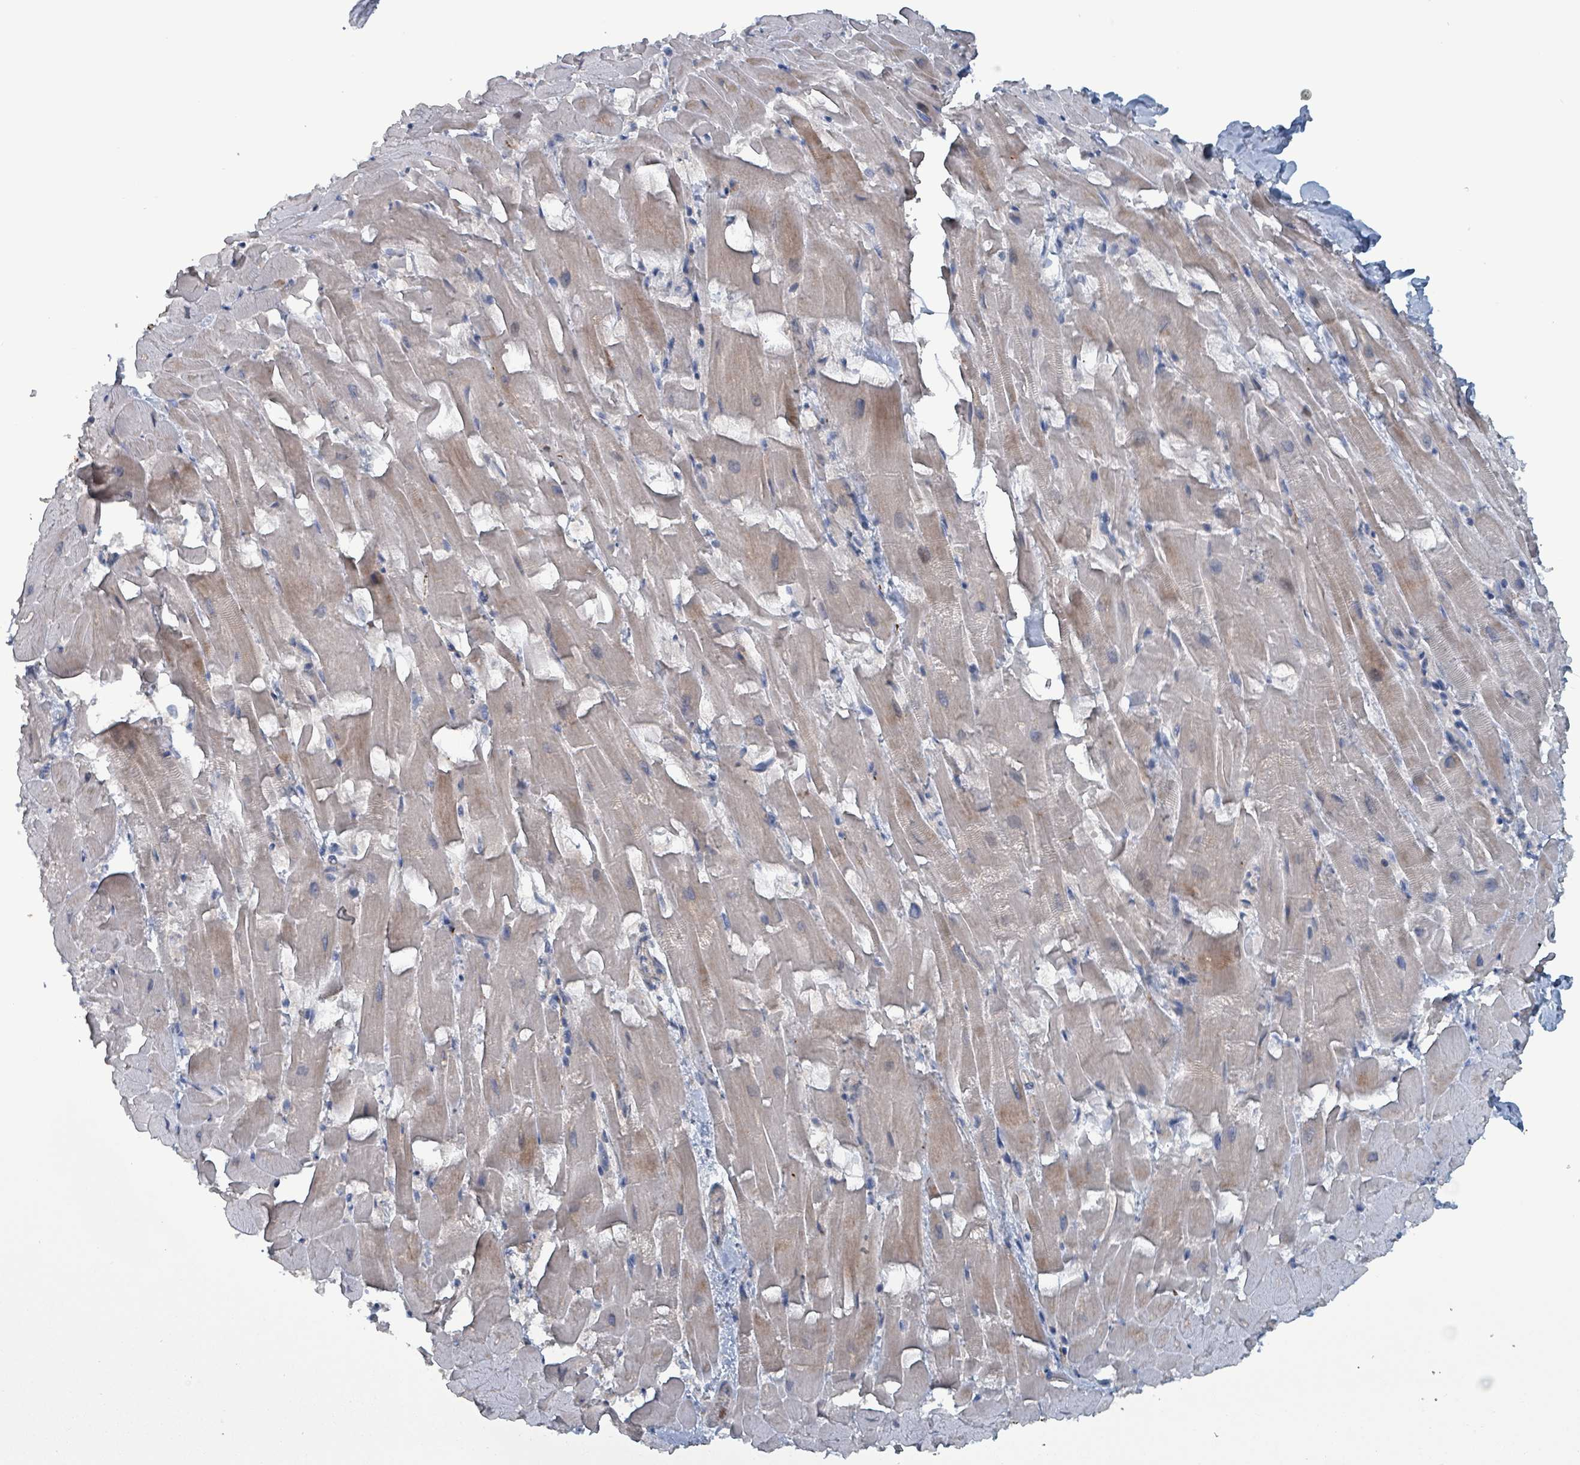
{"staining": {"intensity": "weak", "quantity": "25%-75%", "location": "cytoplasmic/membranous"}, "tissue": "heart muscle", "cell_type": "Cardiomyocytes", "image_type": "normal", "snomed": [{"axis": "morphology", "description": "Normal tissue, NOS"}, {"axis": "topography", "description": "Heart"}], "caption": "DAB (3,3'-diaminobenzidine) immunohistochemical staining of benign human heart muscle demonstrates weak cytoplasmic/membranous protein positivity in approximately 25%-75% of cardiomyocytes.", "gene": "TAAR5", "patient": {"sex": "male", "age": 37}}